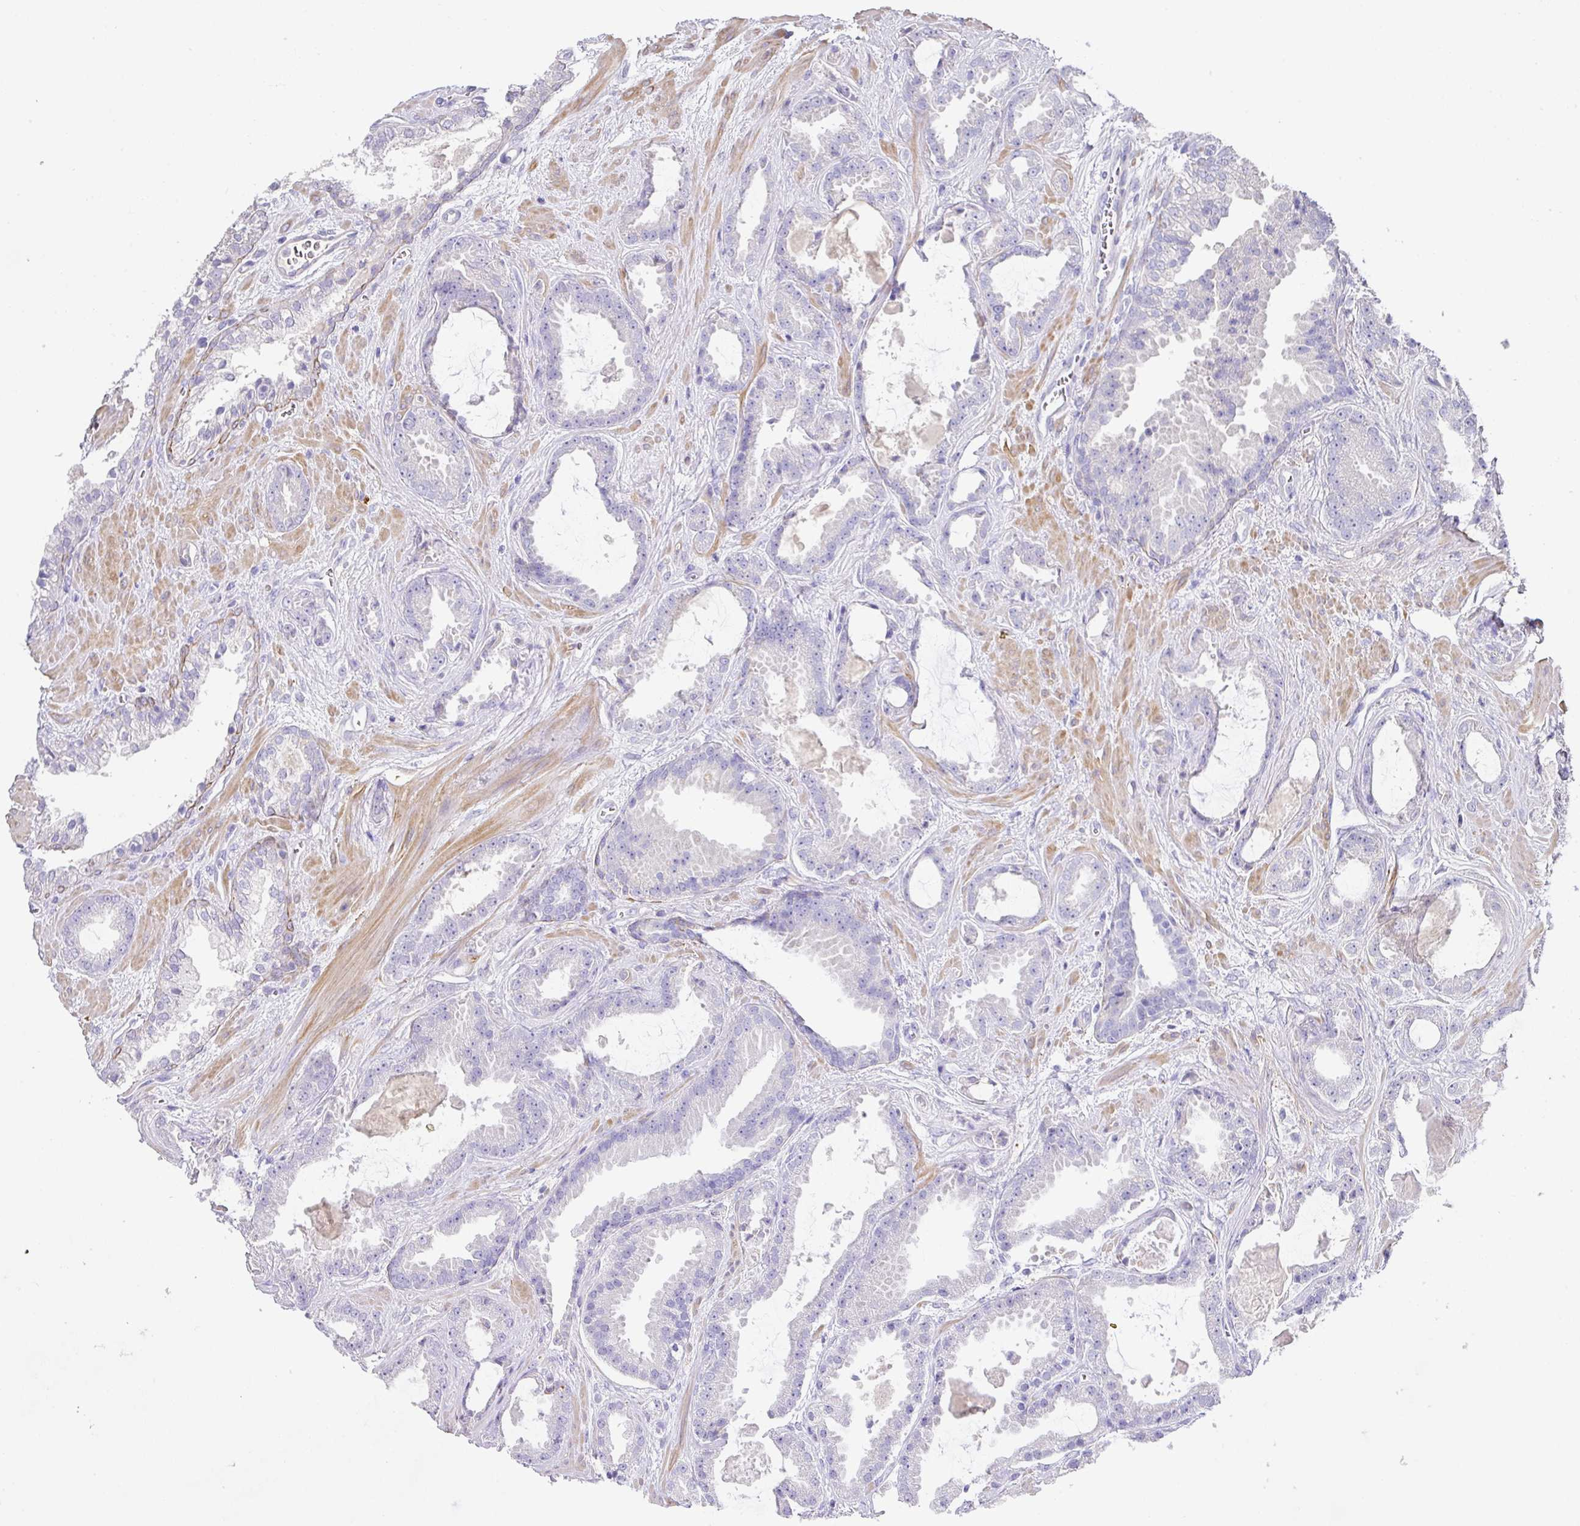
{"staining": {"intensity": "negative", "quantity": "none", "location": "none"}, "tissue": "prostate cancer", "cell_type": "Tumor cells", "image_type": "cancer", "snomed": [{"axis": "morphology", "description": "Adenocarcinoma, Low grade"}, {"axis": "topography", "description": "Prostate"}], "caption": "Immunohistochemical staining of human prostate adenocarcinoma (low-grade) demonstrates no significant staining in tumor cells.", "gene": "TARM1", "patient": {"sex": "male", "age": 62}}